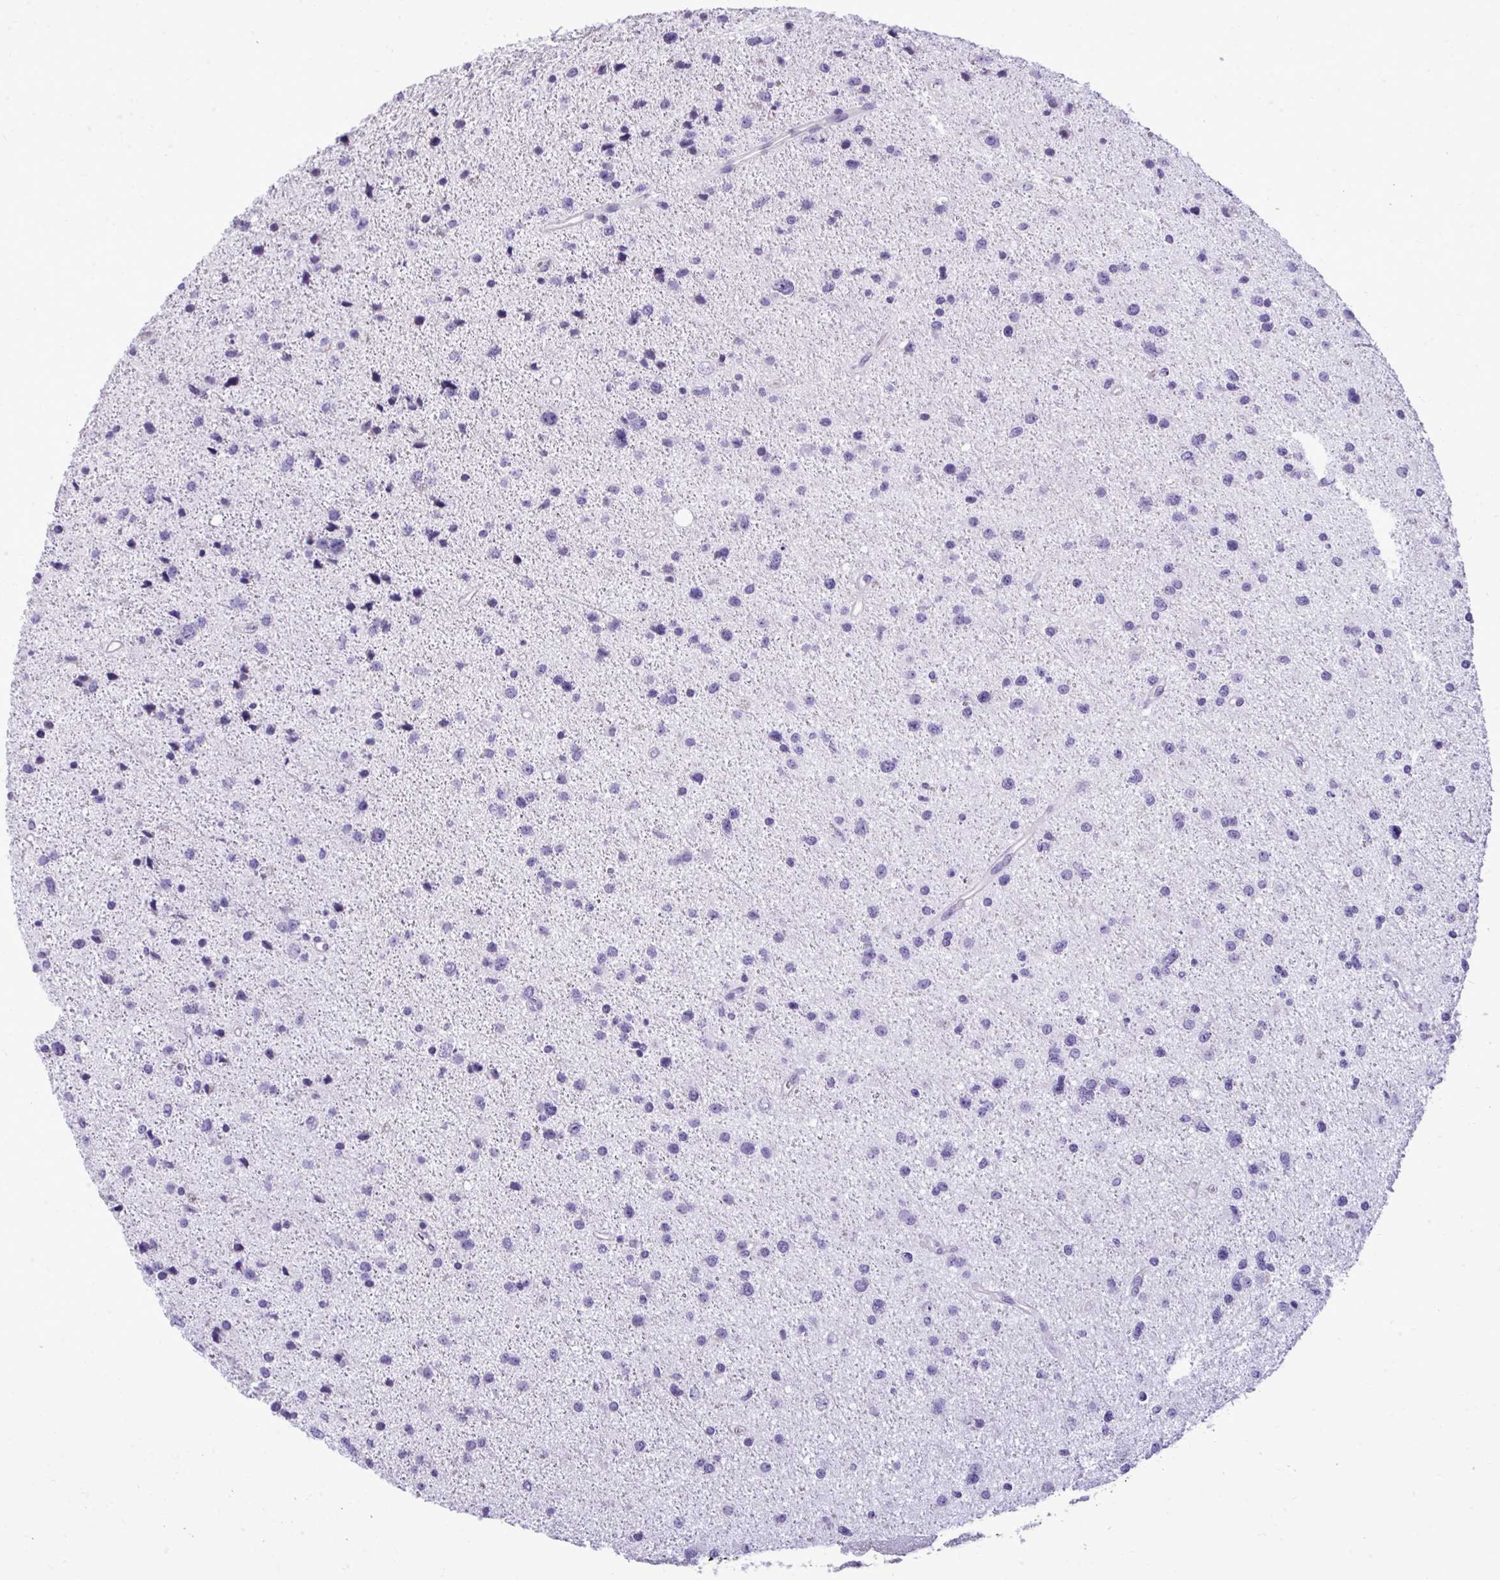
{"staining": {"intensity": "negative", "quantity": "none", "location": "none"}, "tissue": "glioma", "cell_type": "Tumor cells", "image_type": "cancer", "snomed": [{"axis": "morphology", "description": "Glioma, malignant, Low grade"}, {"axis": "topography", "description": "Brain"}], "caption": "This is an immunohistochemistry (IHC) image of low-grade glioma (malignant). There is no positivity in tumor cells.", "gene": "PRM2", "patient": {"sex": "female", "age": 55}}